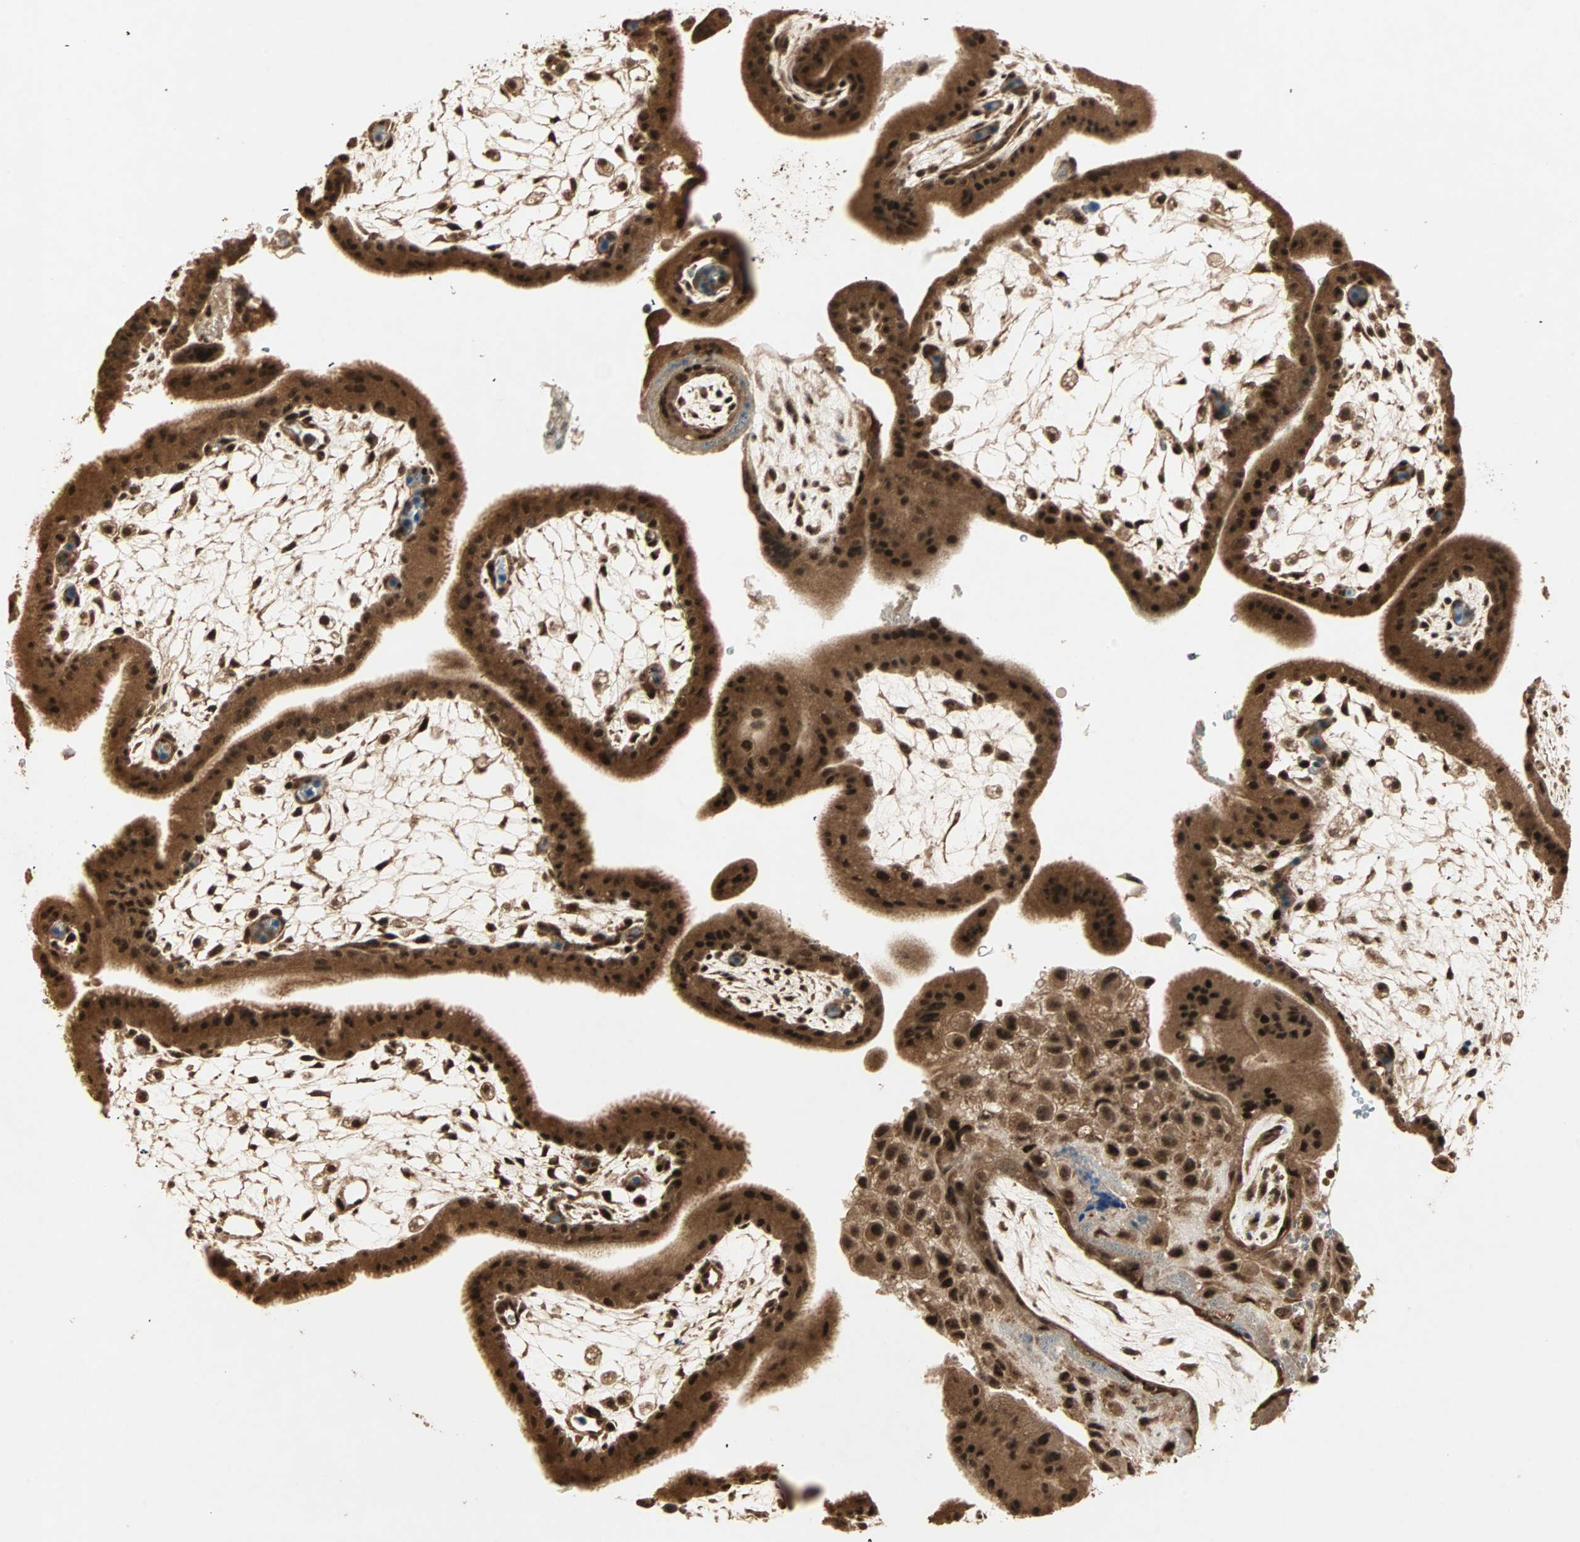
{"staining": {"intensity": "strong", "quantity": ">75%", "location": "cytoplasmic/membranous,nuclear"}, "tissue": "placenta", "cell_type": "Decidual cells", "image_type": "normal", "snomed": [{"axis": "morphology", "description": "Normal tissue, NOS"}, {"axis": "topography", "description": "Placenta"}], "caption": "High-magnification brightfield microscopy of unremarkable placenta stained with DAB (brown) and counterstained with hematoxylin (blue). decidual cells exhibit strong cytoplasmic/membranous,nuclear expression is present in approximately>75% of cells. The staining is performed using DAB brown chromogen to label protein expression. The nuclei are counter-stained blue using hematoxylin.", "gene": "ZSCAN31", "patient": {"sex": "female", "age": 35}}